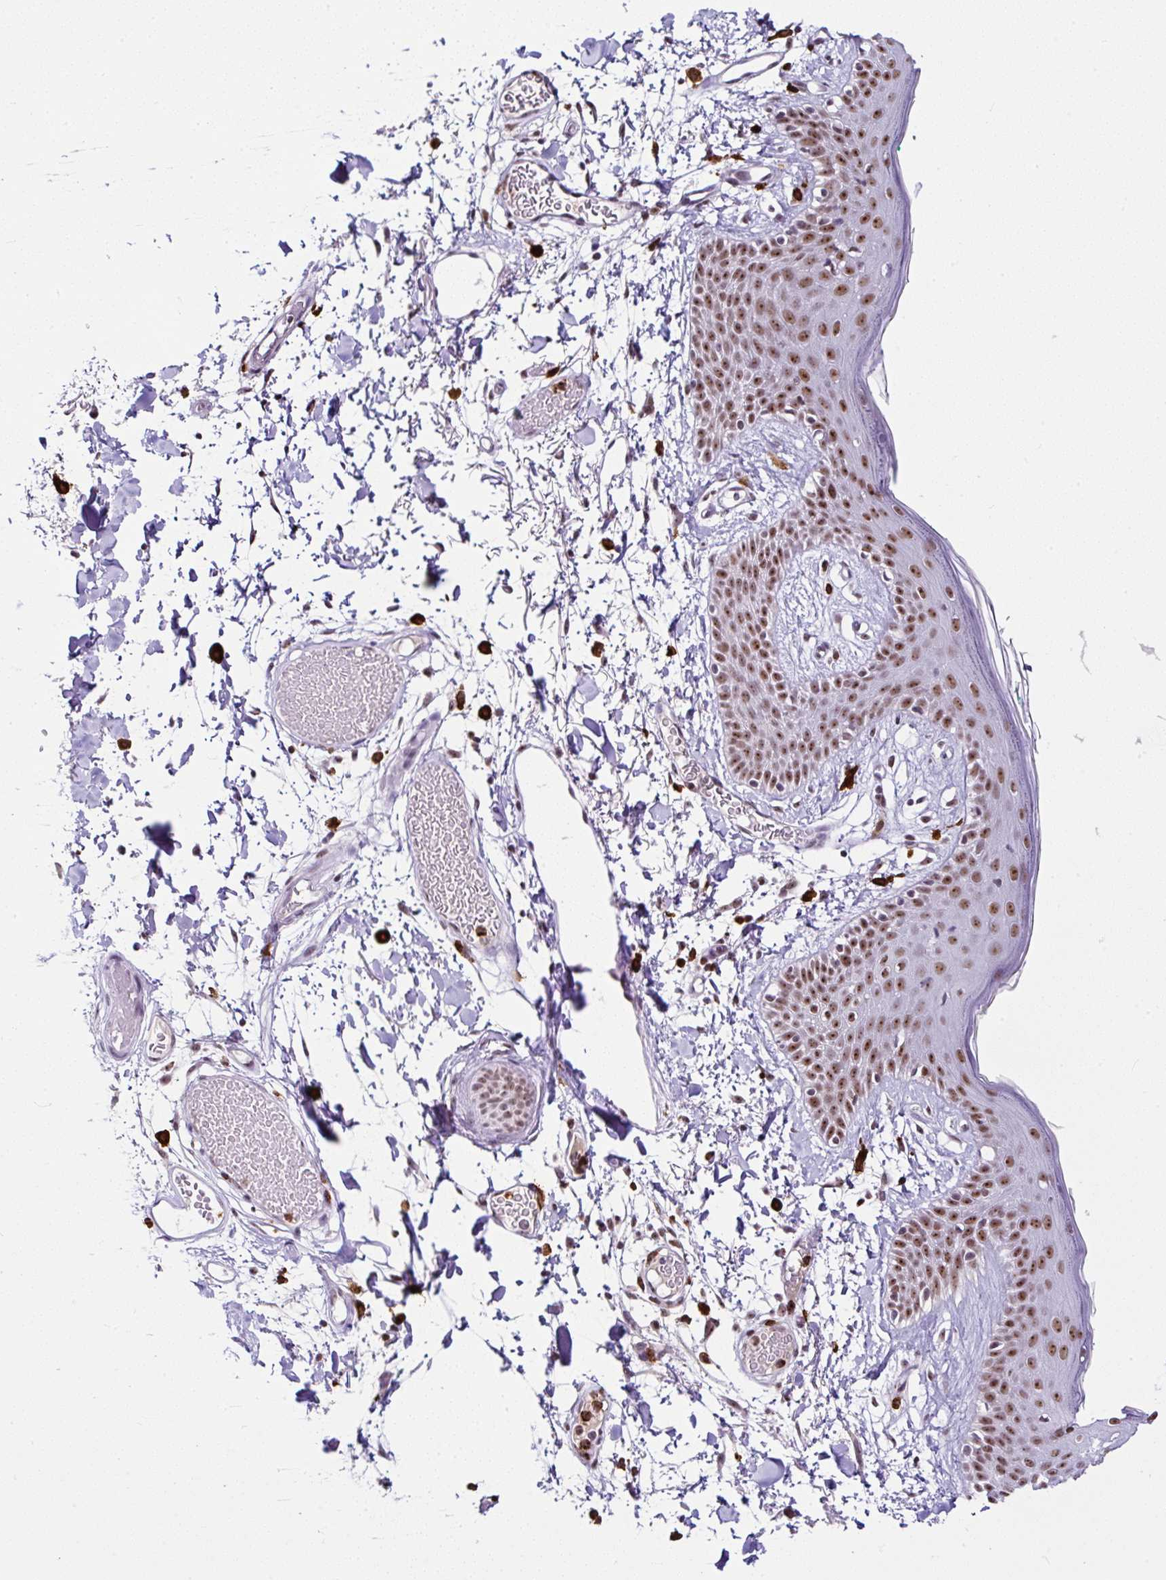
{"staining": {"intensity": "moderate", "quantity": ">75%", "location": "nuclear"}, "tissue": "skin", "cell_type": "Fibroblasts", "image_type": "normal", "snomed": [{"axis": "morphology", "description": "Normal tissue, NOS"}, {"axis": "topography", "description": "Skin"}], "caption": "This is an image of immunohistochemistry (IHC) staining of unremarkable skin, which shows moderate positivity in the nuclear of fibroblasts.", "gene": "PTPN2", "patient": {"sex": "male", "age": 79}}